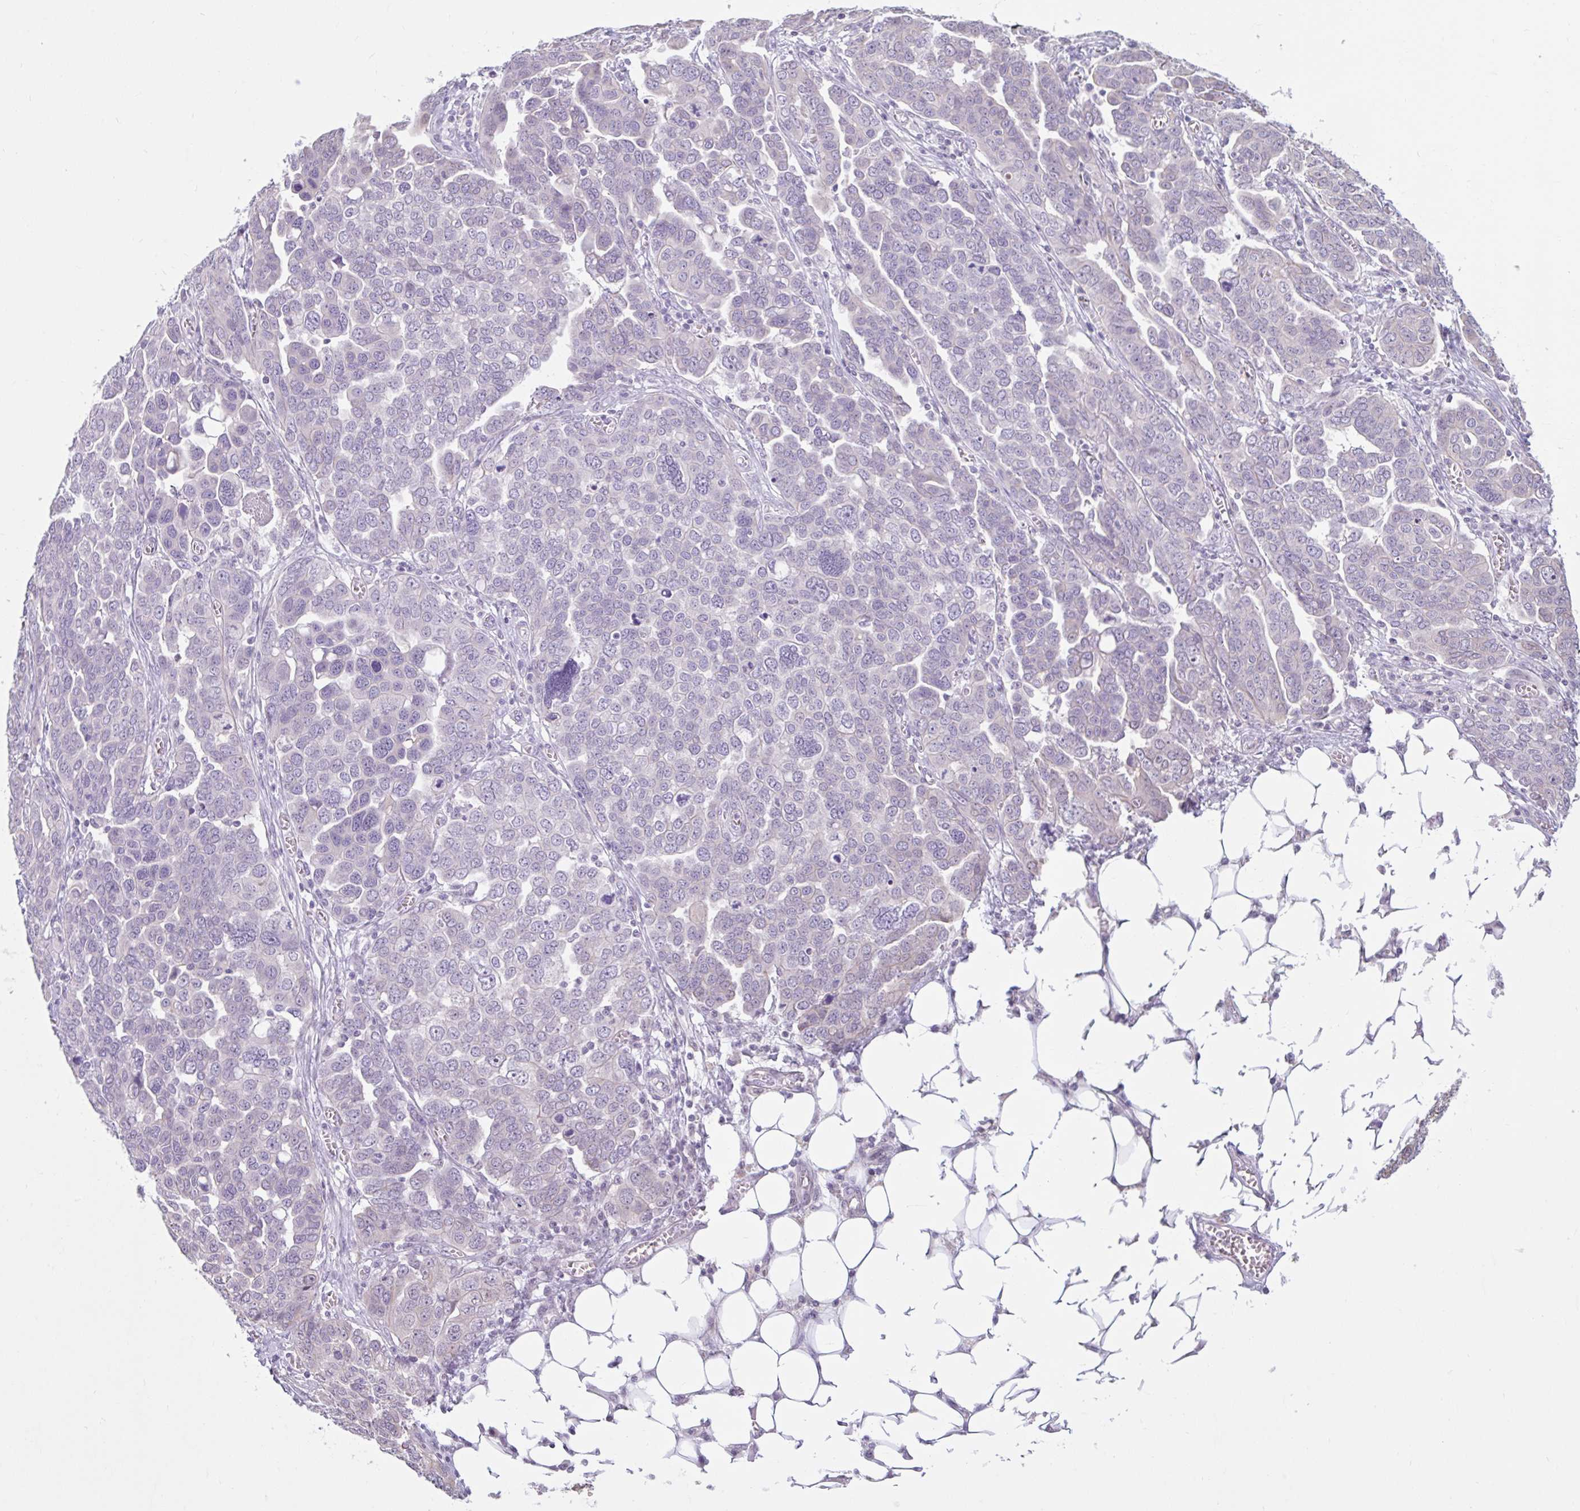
{"staining": {"intensity": "negative", "quantity": "none", "location": "none"}, "tissue": "ovarian cancer", "cell_type": "Tumor cells", "image_type": "cancer", "snomed": [{"axis": "morphology", "description": "Cystadenocarcinoma, serous, NOS"}, {"axis": "topography", "description": "Ovary"}], "caption": "High magnification brightfield microscopy of ovarian cancer stained with DAB (3,3'-diaminobenzidine) (brown) and counterstained with hematoxylin (blue): tumor cells show no significant positivity.", "gene": "CDH19", "patient": {"sex": "female", "age": 59}}